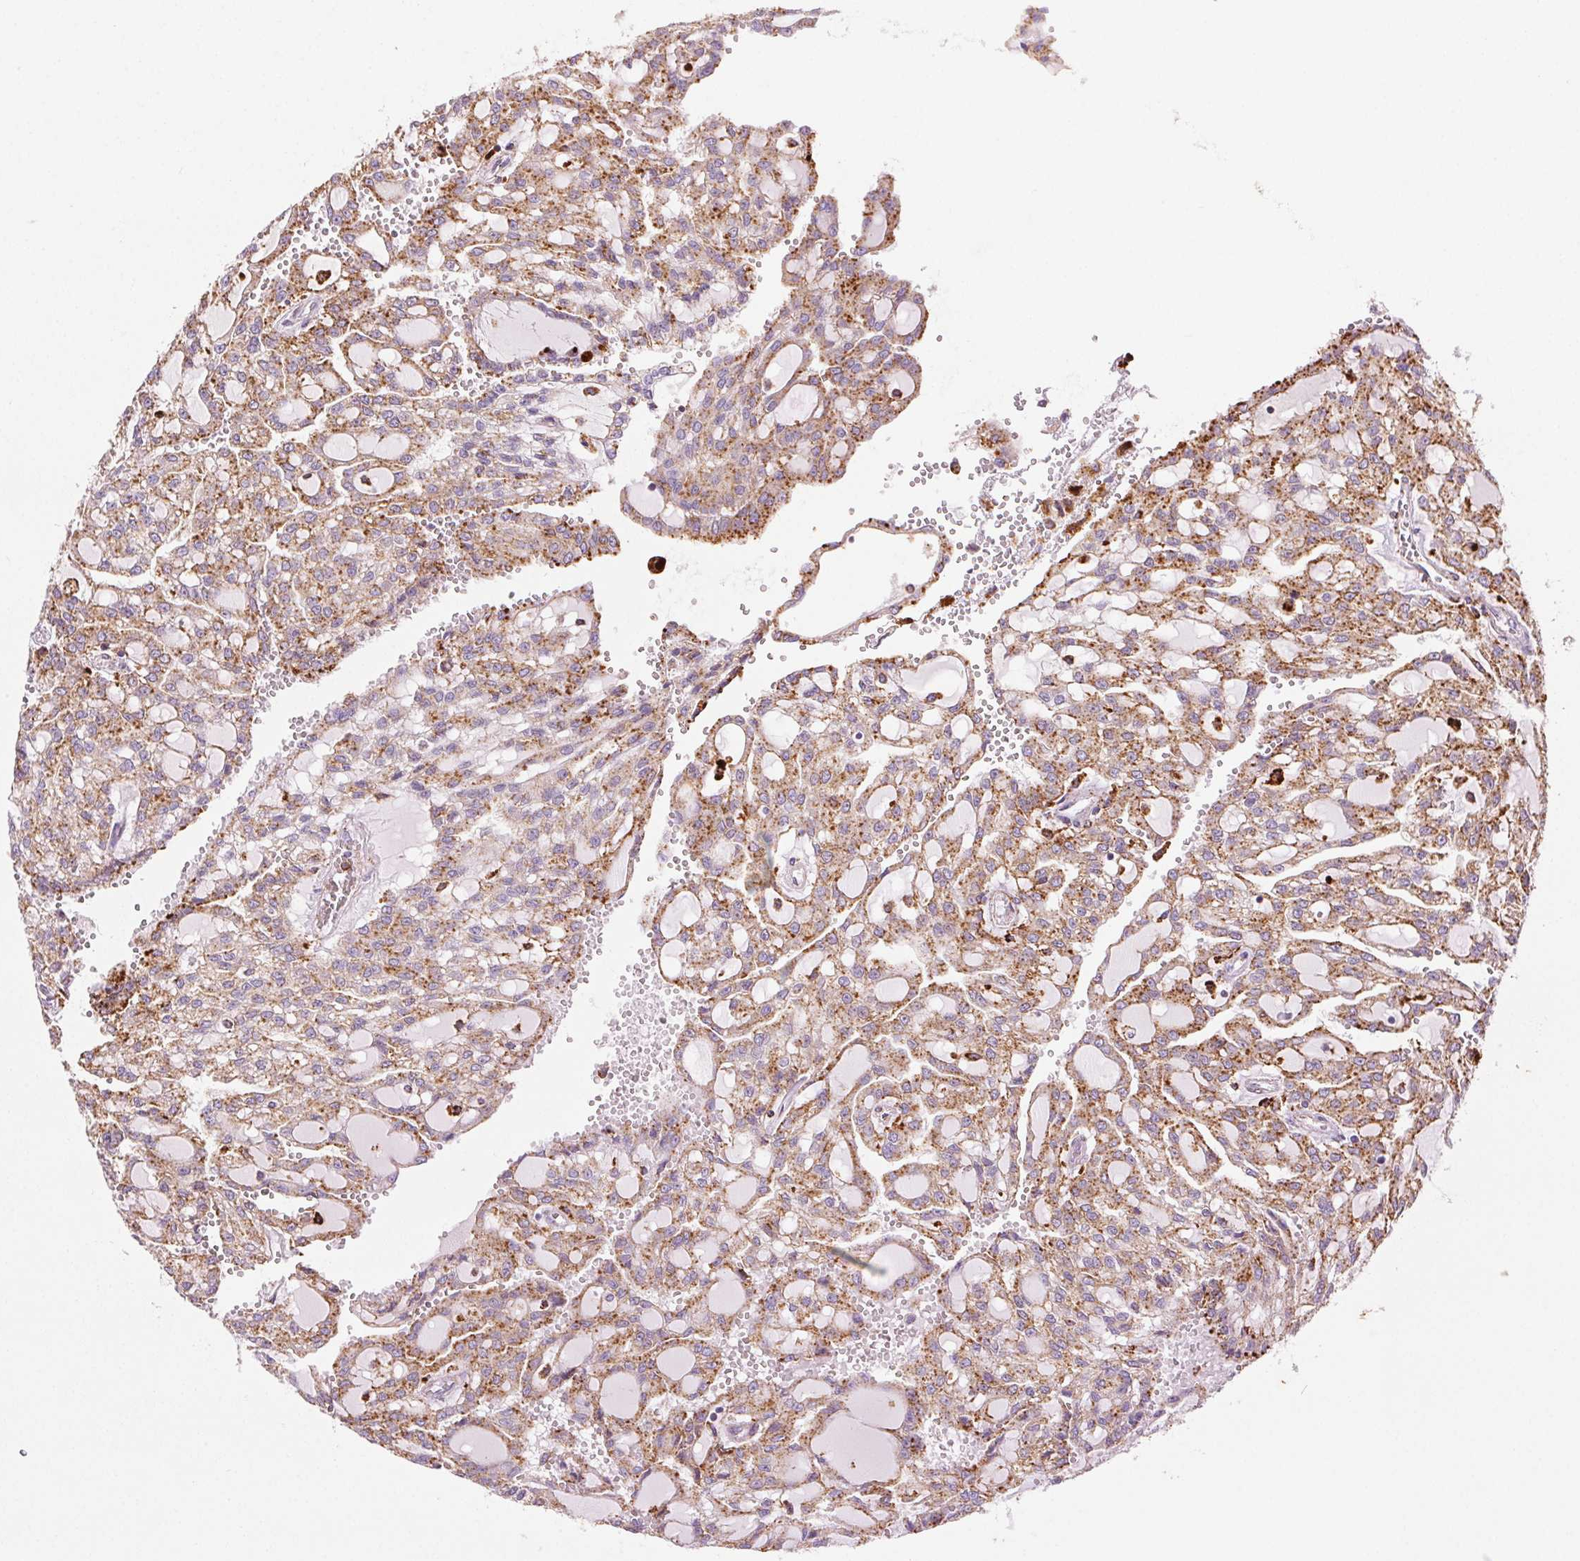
{"staining": {"intensity": "moderate", "quantity": ">75%", "location": "cytoplasmic/membranous"}, "tissue": "renal cancer", "cell_type": "Tumor cells", "image_type": "cancer", "snomed": [{"axis": "morphology", "description": "Adenocarcinoma, NOS"}, {"axis": "topography", "description": "Kidney"}], "caption": "Immunohistochemical staining of renal cancer reveals moderate cytoplasmic/membranous protein expression in approximately >75% of tumor cells.", "gene": "SCPEP1", "patient": {"sex": "male", "age": 63}}